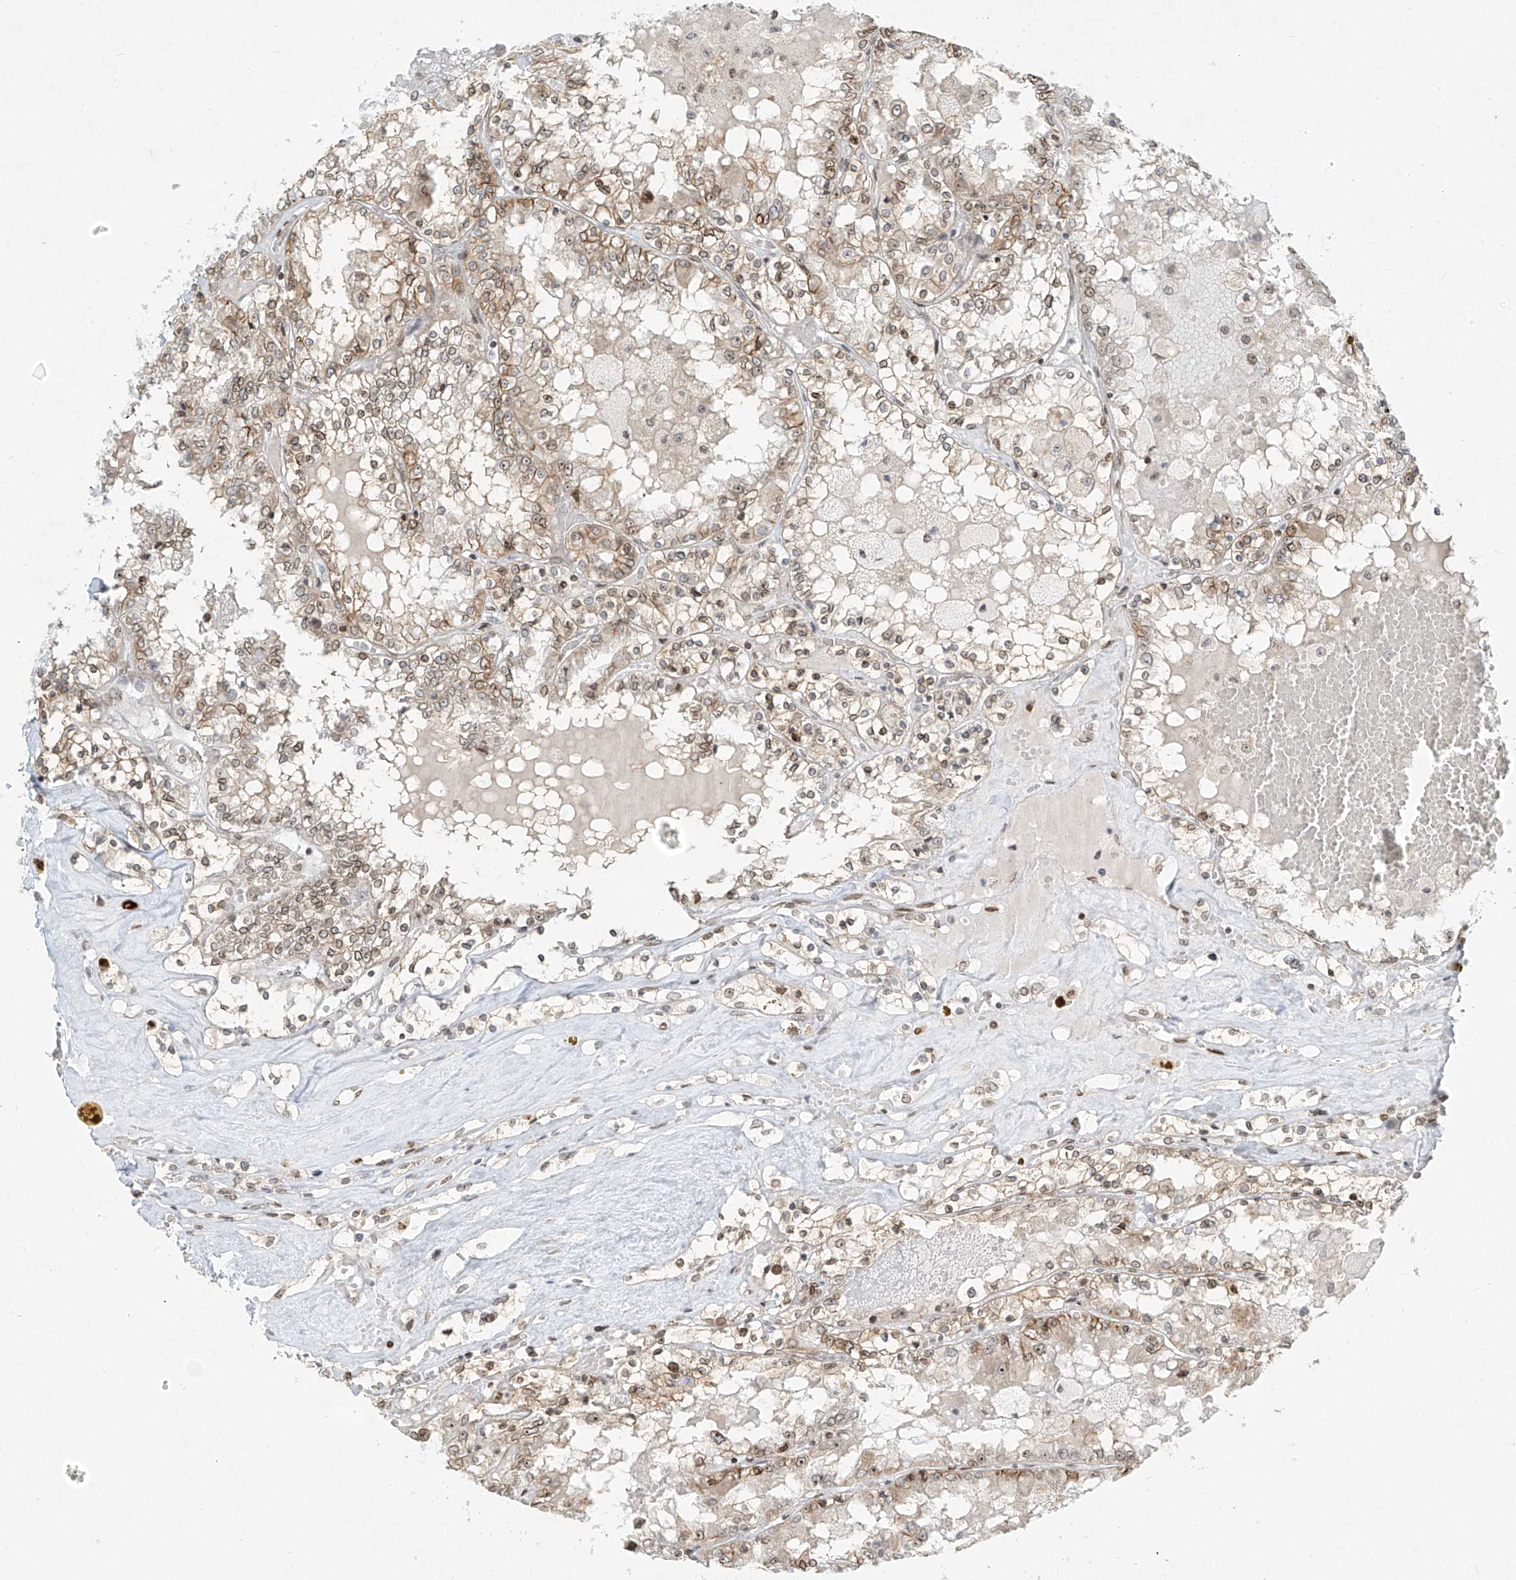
{"staining": {"intensity": "moderate", "quantity": ">75%", "location": "cytoplasmic/membranous,nuclear"}, "tissue": "renal cancer", "cell_type": "Tumor cells", "image_type": "cancer", "snomed": [{"axis": "morphology", "description": "Adenocarcinoma, NOS"}, {"axis": "topography", "description": "Kidney"}], "caption": "IHC (DAB) staining of renal adenocarcinoma reveals moderate cytoplasmic/membranous and nuclear protein expression in about >75% of tumor cells.", "gene": "SAMD15", "patient": {"sex": "female", "age": 56}}